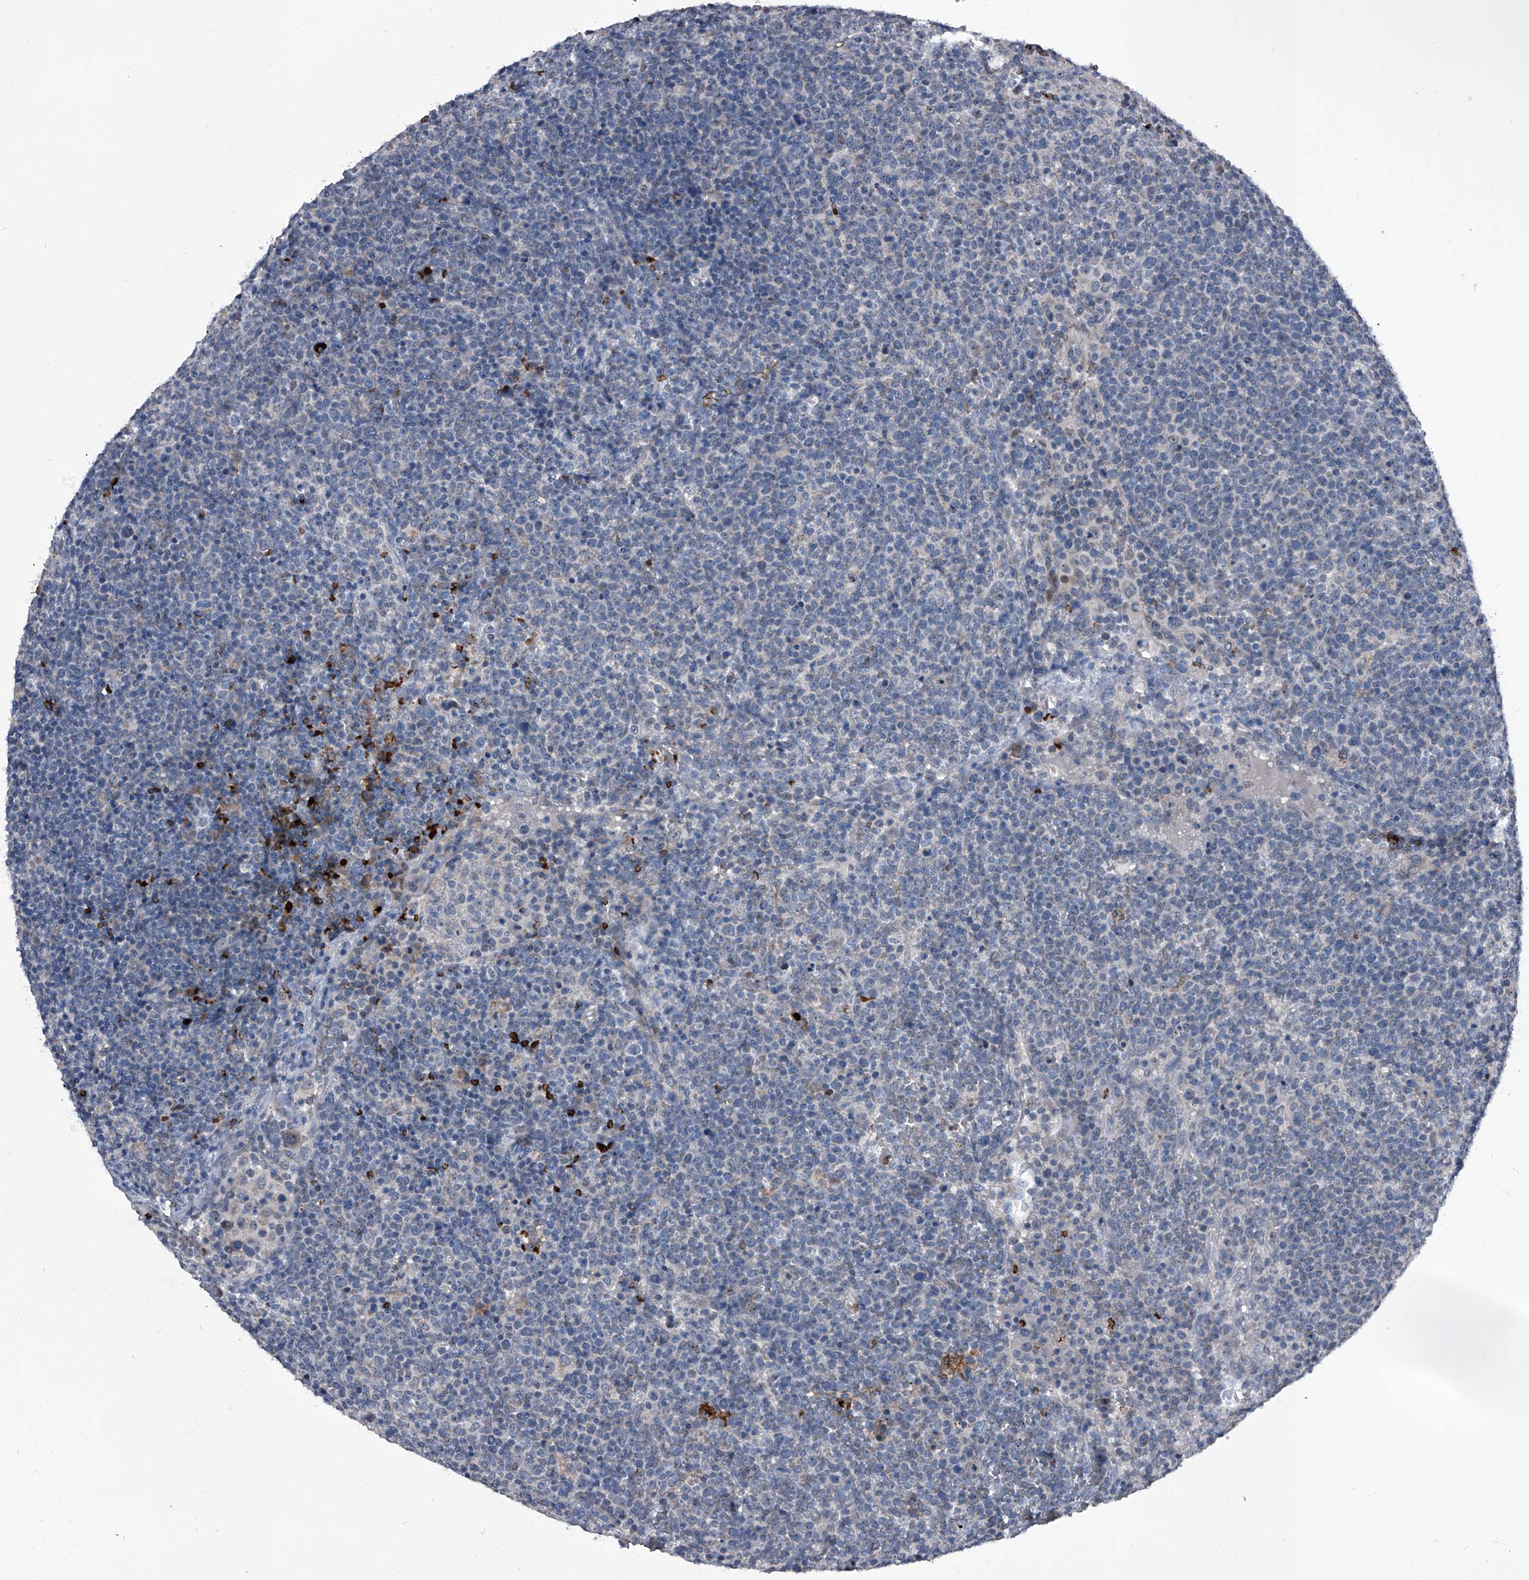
{"staining": {"intensity": "negative", "quantity": "none", "location": "none"}, "tissue": "lymphoma", "cell_type": "Tumor cells", "image_type": "cancer", "snomed": [{"axis": "morphology", "description": "Malignant lymphoma, non-Hodgkin's type, High grade"}, {"axis": "topography", "description": "Lymph node"}], "caption": "Malignant lymphoma, non-Hodgkin's type (high-grade) stained for a protein using IHC shows no staining tumor cells.", "gene": "CEP85L", "patient": {"sex": "male", "age": 61}}